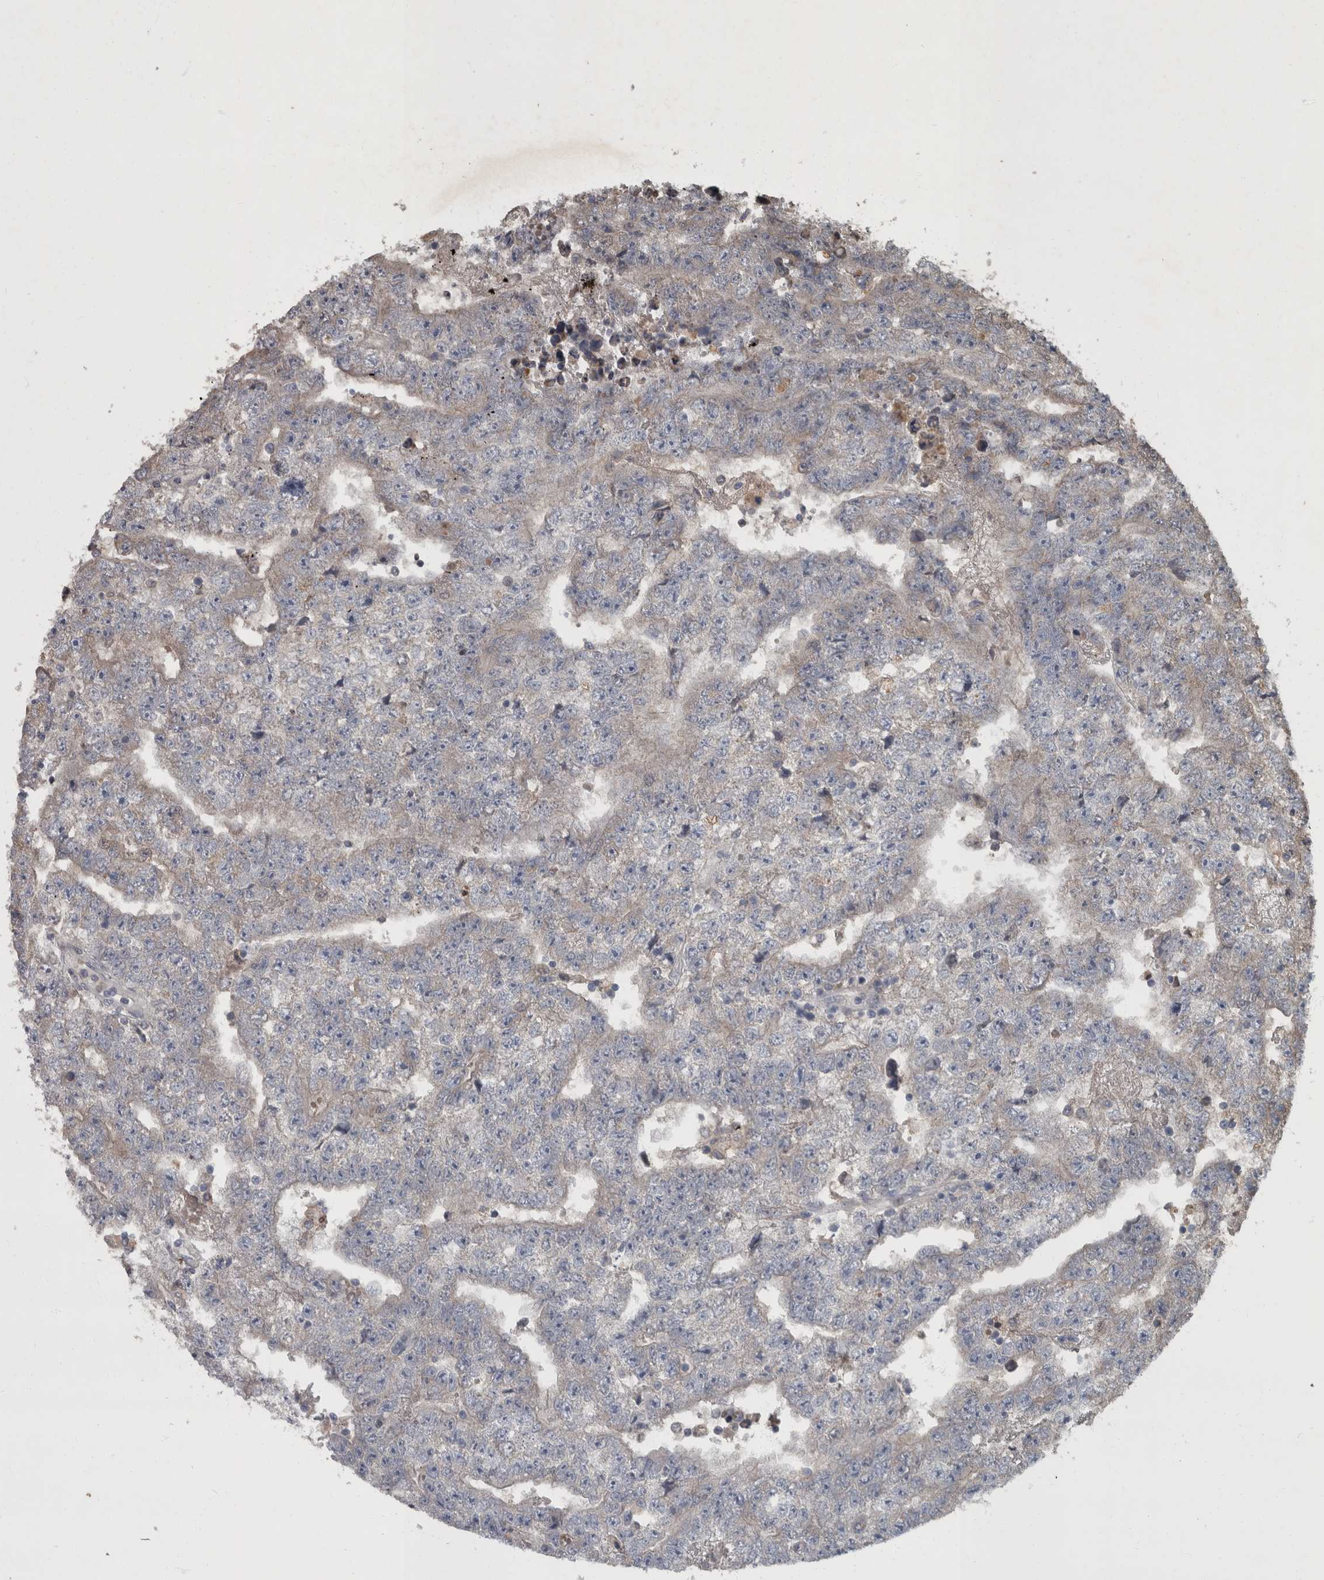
{"staining": {"intensity": "negative", "quantity": "none", "location": "none"}, "tissue": "testis cancer", "cell_type": "Tumor cells", "image_type": "cancer", "snomed": [{"axis": "morphology", "description": "Carcinoma, Embryonal, NOS"}, {"axis": "topography", "description": "Testis"}], "caption": "Tumor cells show no significant protein staining in testis cancer.", "gene": "PPP1R3C", "patient": {"sex": "male", "age": 25}}